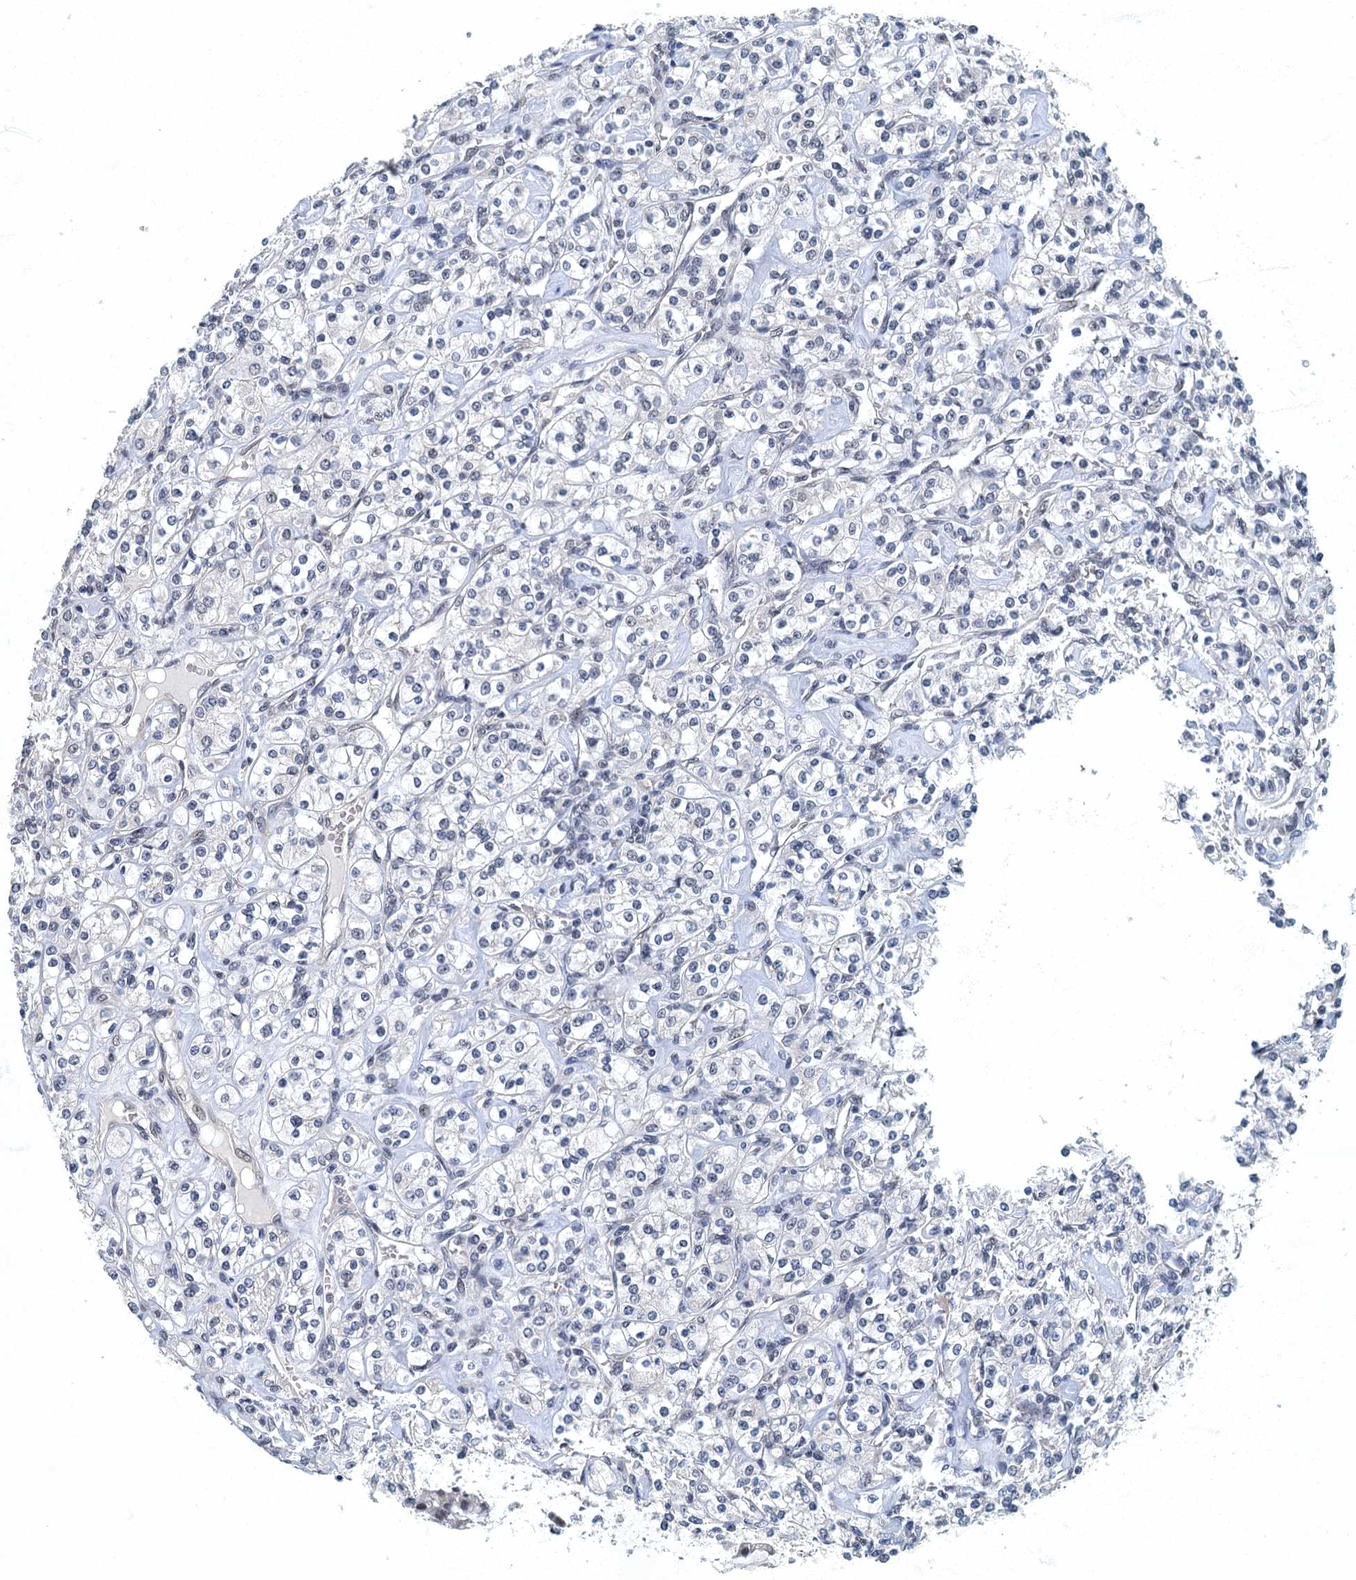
{"staining": {"intensity": "negative", "quantity": "none", "location": "none"}, "tissue": "renal cancer", "cell_type": "Tumor cells", "image_type": "cancer", "snomed": [{"axis": "morphology", "description": "Adenocarcinoma, NOS"}, {"axis": "topography", "description": "Kidney"}], "caption": "IHC of human renal cancer displays no staining in tumor cells. (IHC, brightfield microscopy, high magnification).", "gene": "GADL1", "patient": {"sex": "male", "age": 77}}